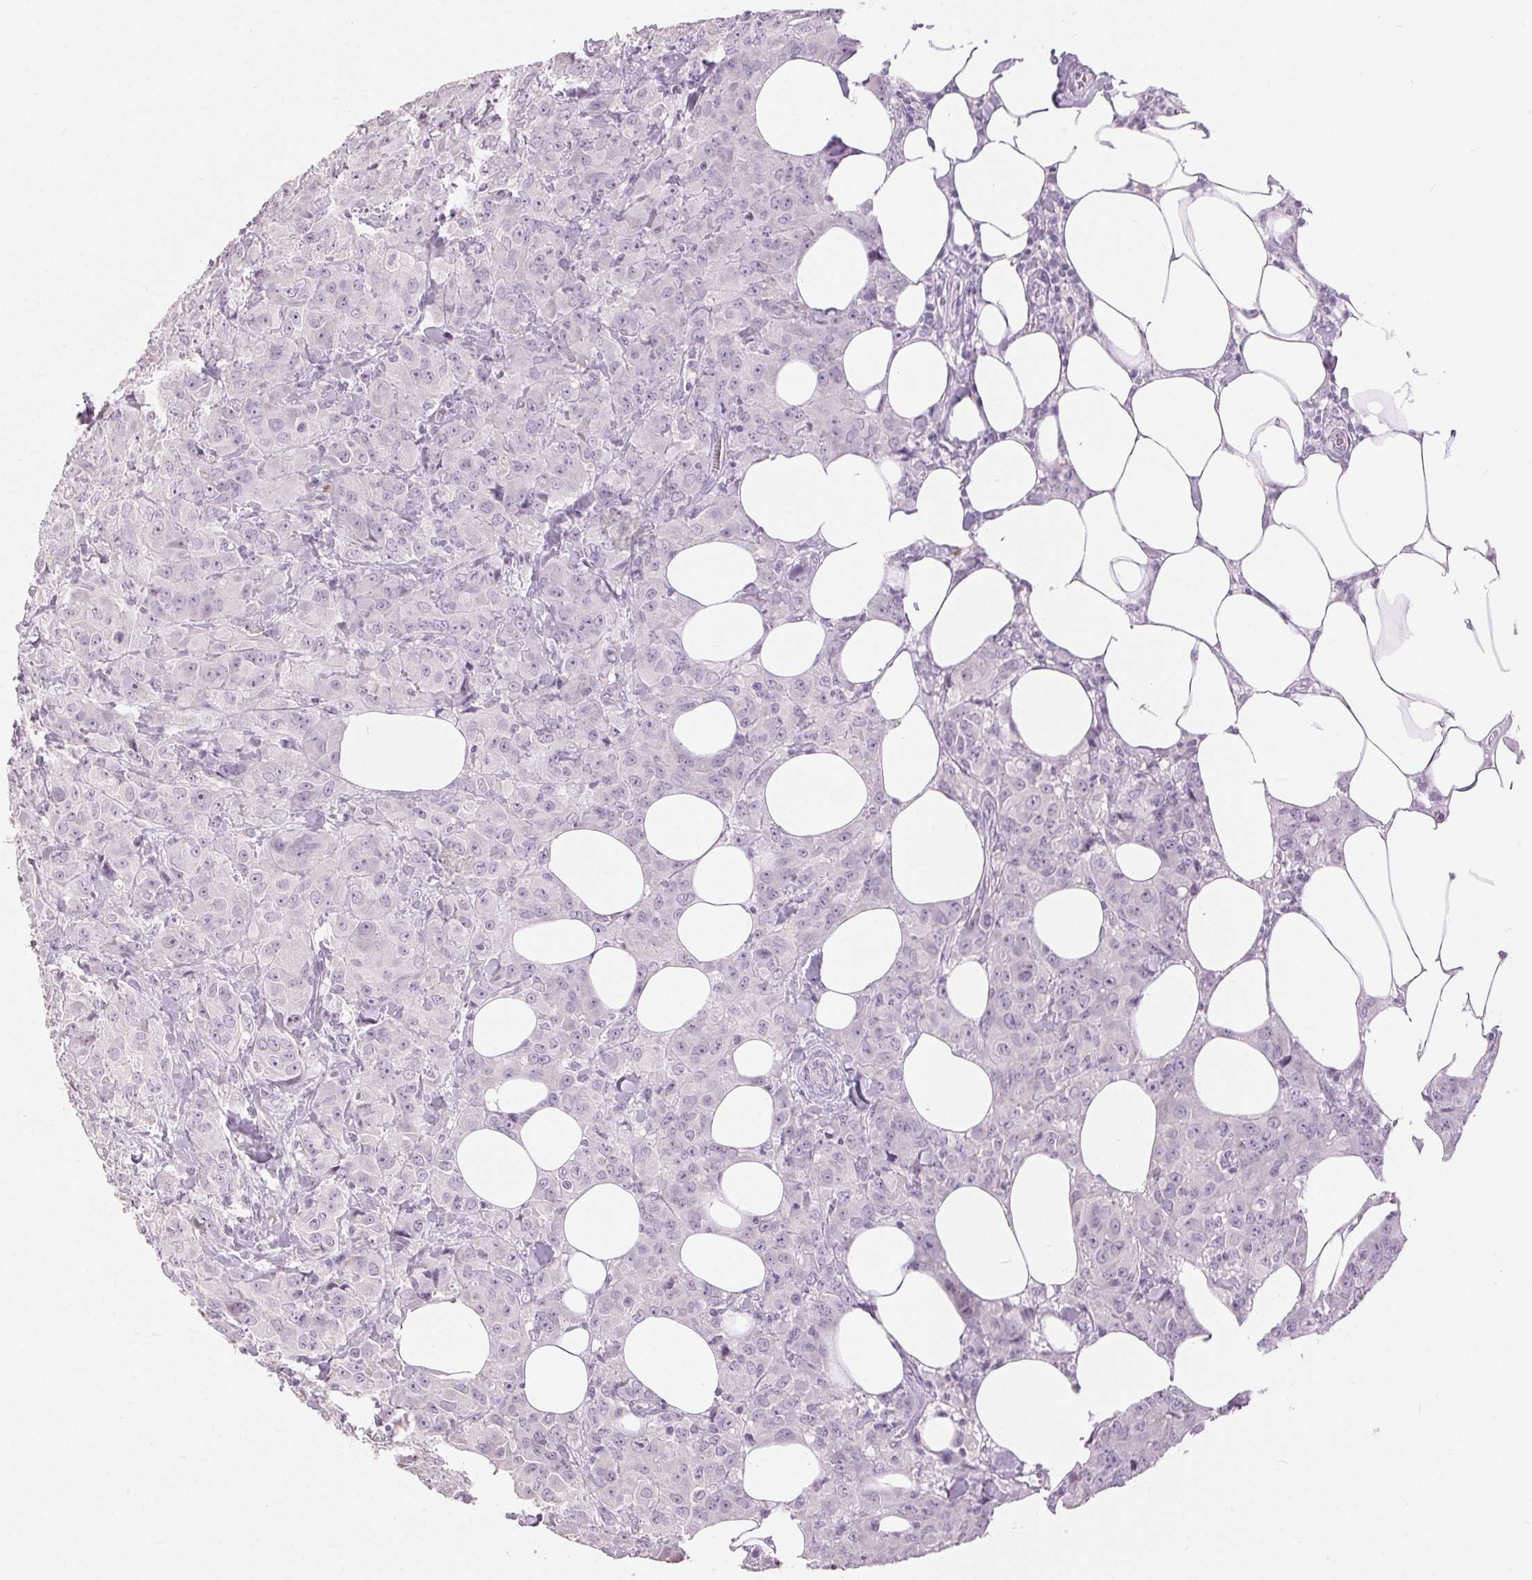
{"staining": {"intensity": "negative", "quantity": "none", "location": "none"}, "tissue": "breast cancer", "cell_type": "Tumor cells", "image_type": "cancer", "snomed": [{"axis": "morphology", "description": "Normal tissue, NOS"}, {"axis": "morphology", "description": "Duct carcinoma"}, {"axis": "topography", "description": "Breast"}], "caption": "High power microscopy photomicrograph of an IHC image of breast cancer, revealing no significant expression in tumor cells. Brightfield microscopy of IHC stained with DAB (brown) and hematoxylin (blue), captured at high magnification.", "gene": "DSG3", "patient": {"sex": "female", "age": 43}}